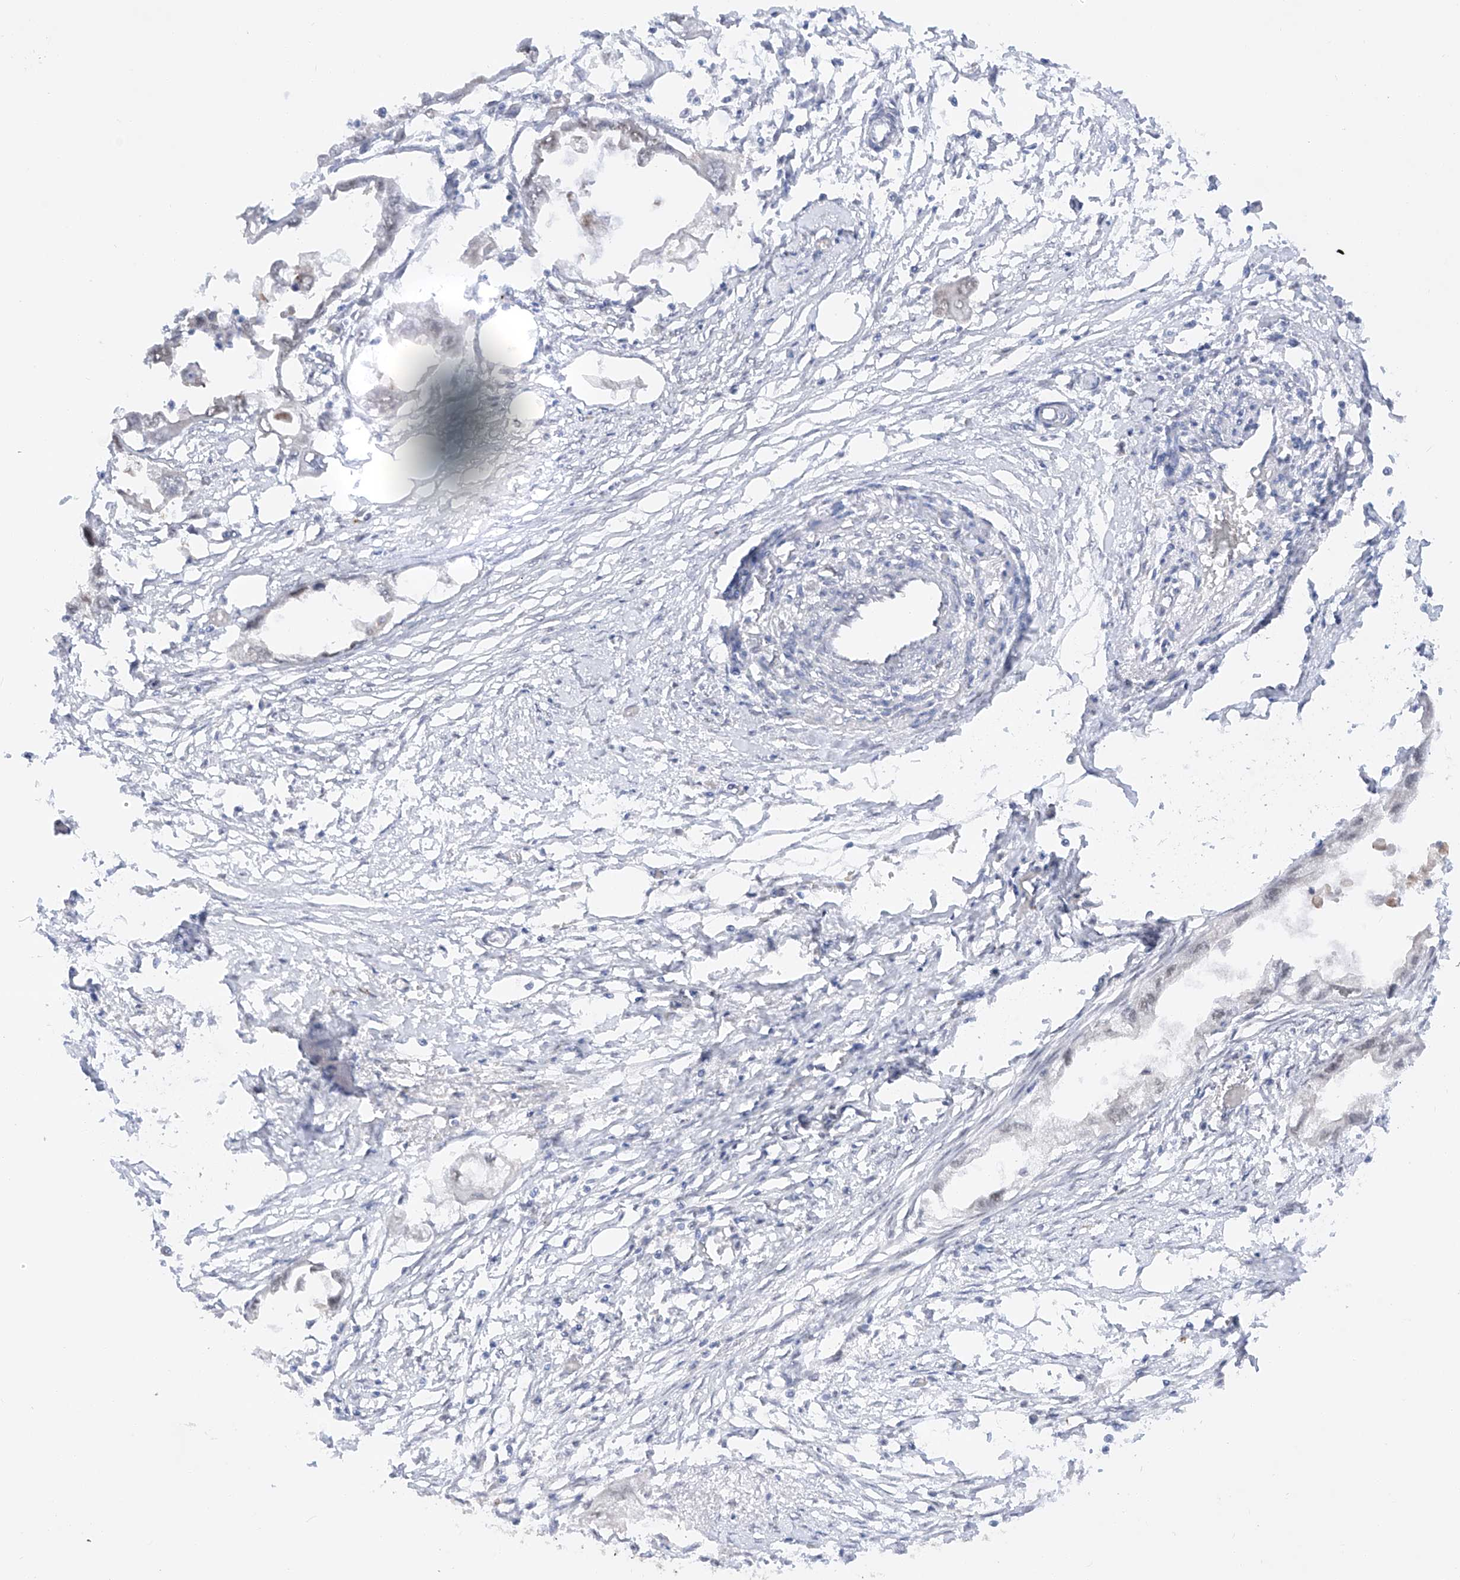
{"staining": {"intensity": "negative", "quantity": "none", "location": "none"}, "tissue": "endometrial cancer", "cell_type": "Tumor cells", "image_type": "cancer", "snomed": [{"axis": "morphology", "description": "Adenocarcinoma, NOS"}, {"axis": "morphology", "description": "Adenocarcinoma, metastatic, NOS"}, {"axis": "topography", "description": "Adipose tissue"}, {"axis": "topography", "description": "Endometrium"}], "caption": "High power microscopy photomicrograph of an IHC image of metastatic adenocarcinoma (endometrial), revealing no significant staining in tumor cells.", "gene": "POGK", "patient": {"sex": "female", "age": 67}}